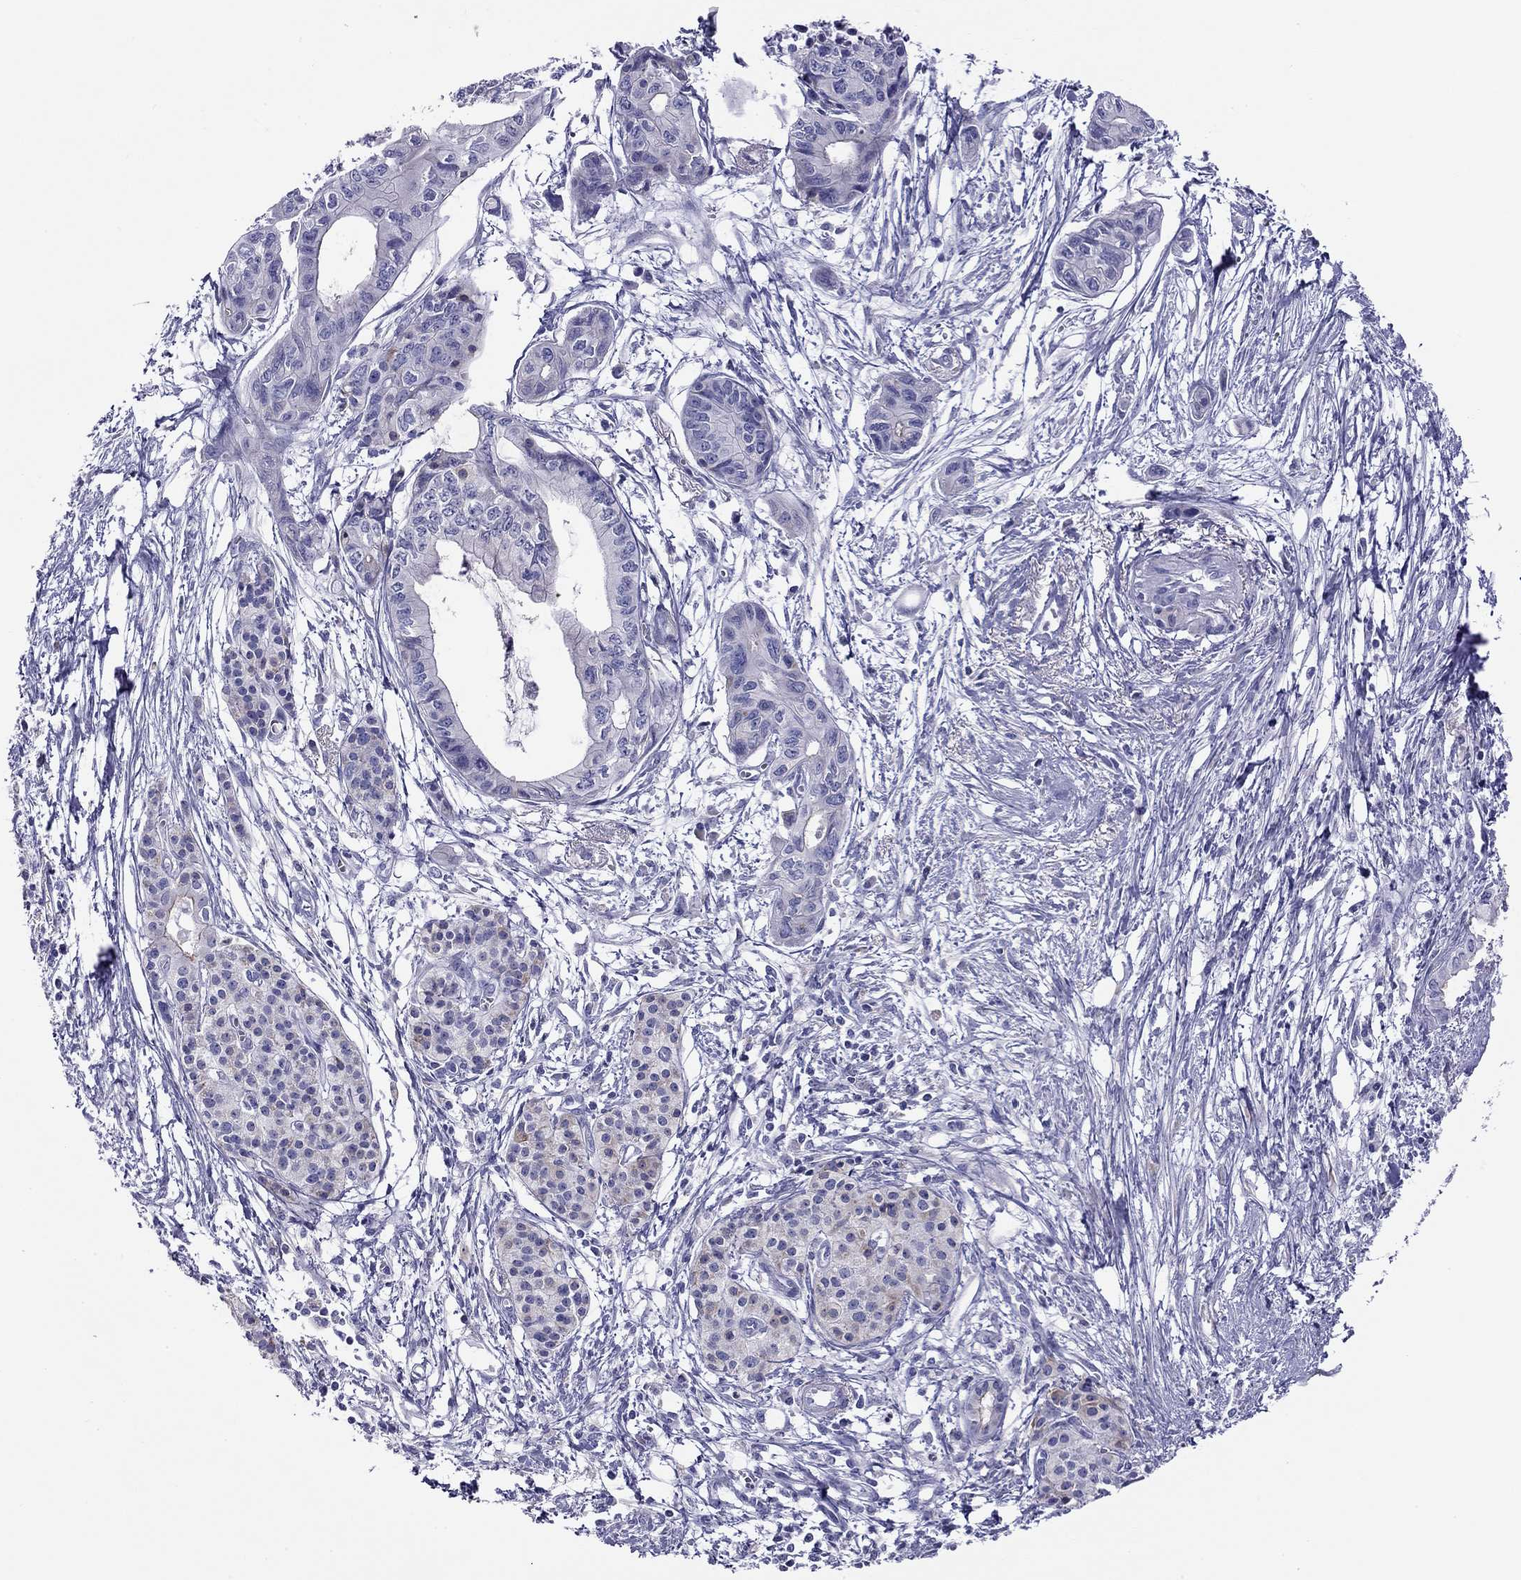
{"staining": {"intensity": "negative", "quantity": "none", "location": "none"}, "tissue": "pancreatic cancer", "cell_type": "Tumor cells", "image_type": "cancer", "snomed": [{"axis": "morphology", "description": "Adenocarcinoma, NOS"}, {"axis": "topography", "description": "Pancreas"}], "caption": "High magnification brightfield microscopy of pancreatic cancer stained with DAB (brown) and counterstained with hematoxylin (blue): tumor cells show no significant positivity.", "gene": "SLC46A2", "patient": {"sex": "female", "age": 76}}